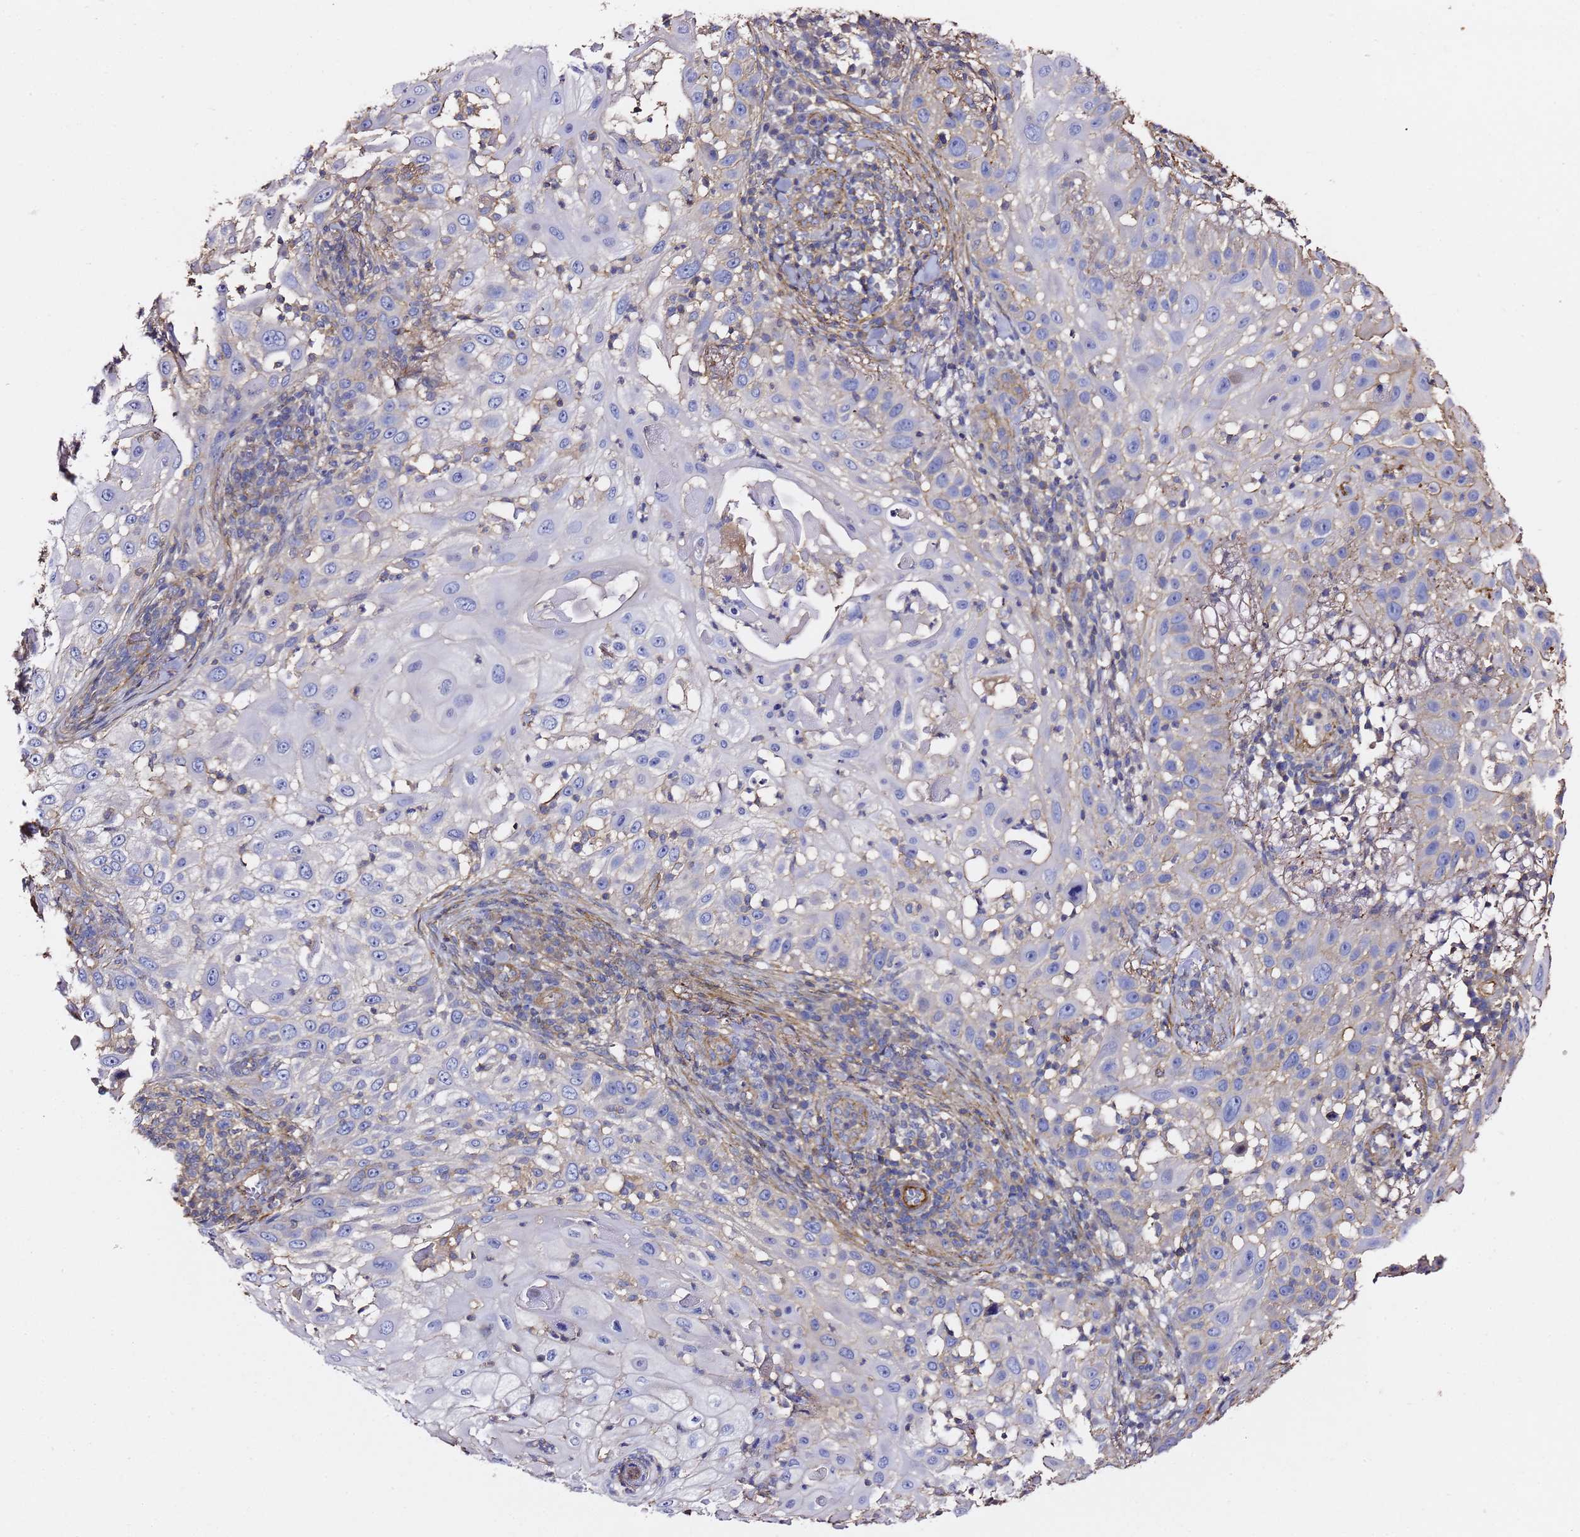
{"staining": {"intensity": "negative", "quantity": "none", "location": "none"}, "tissue": "skin cancer", "cell_type": "Tumor cells", "image_type": "cancer", "snomed": [{"axis": "morphology", "description": "Squamous cell carcinoma, NOS"}, {"axis": "topography", "description": "Skin"}], "caption": "Tumor cells are negative for brown protein staining in squamous cell carcinoma (skin).", "gene": "ZFP36L2", "patient": {"sex": "female", "age": 44}}